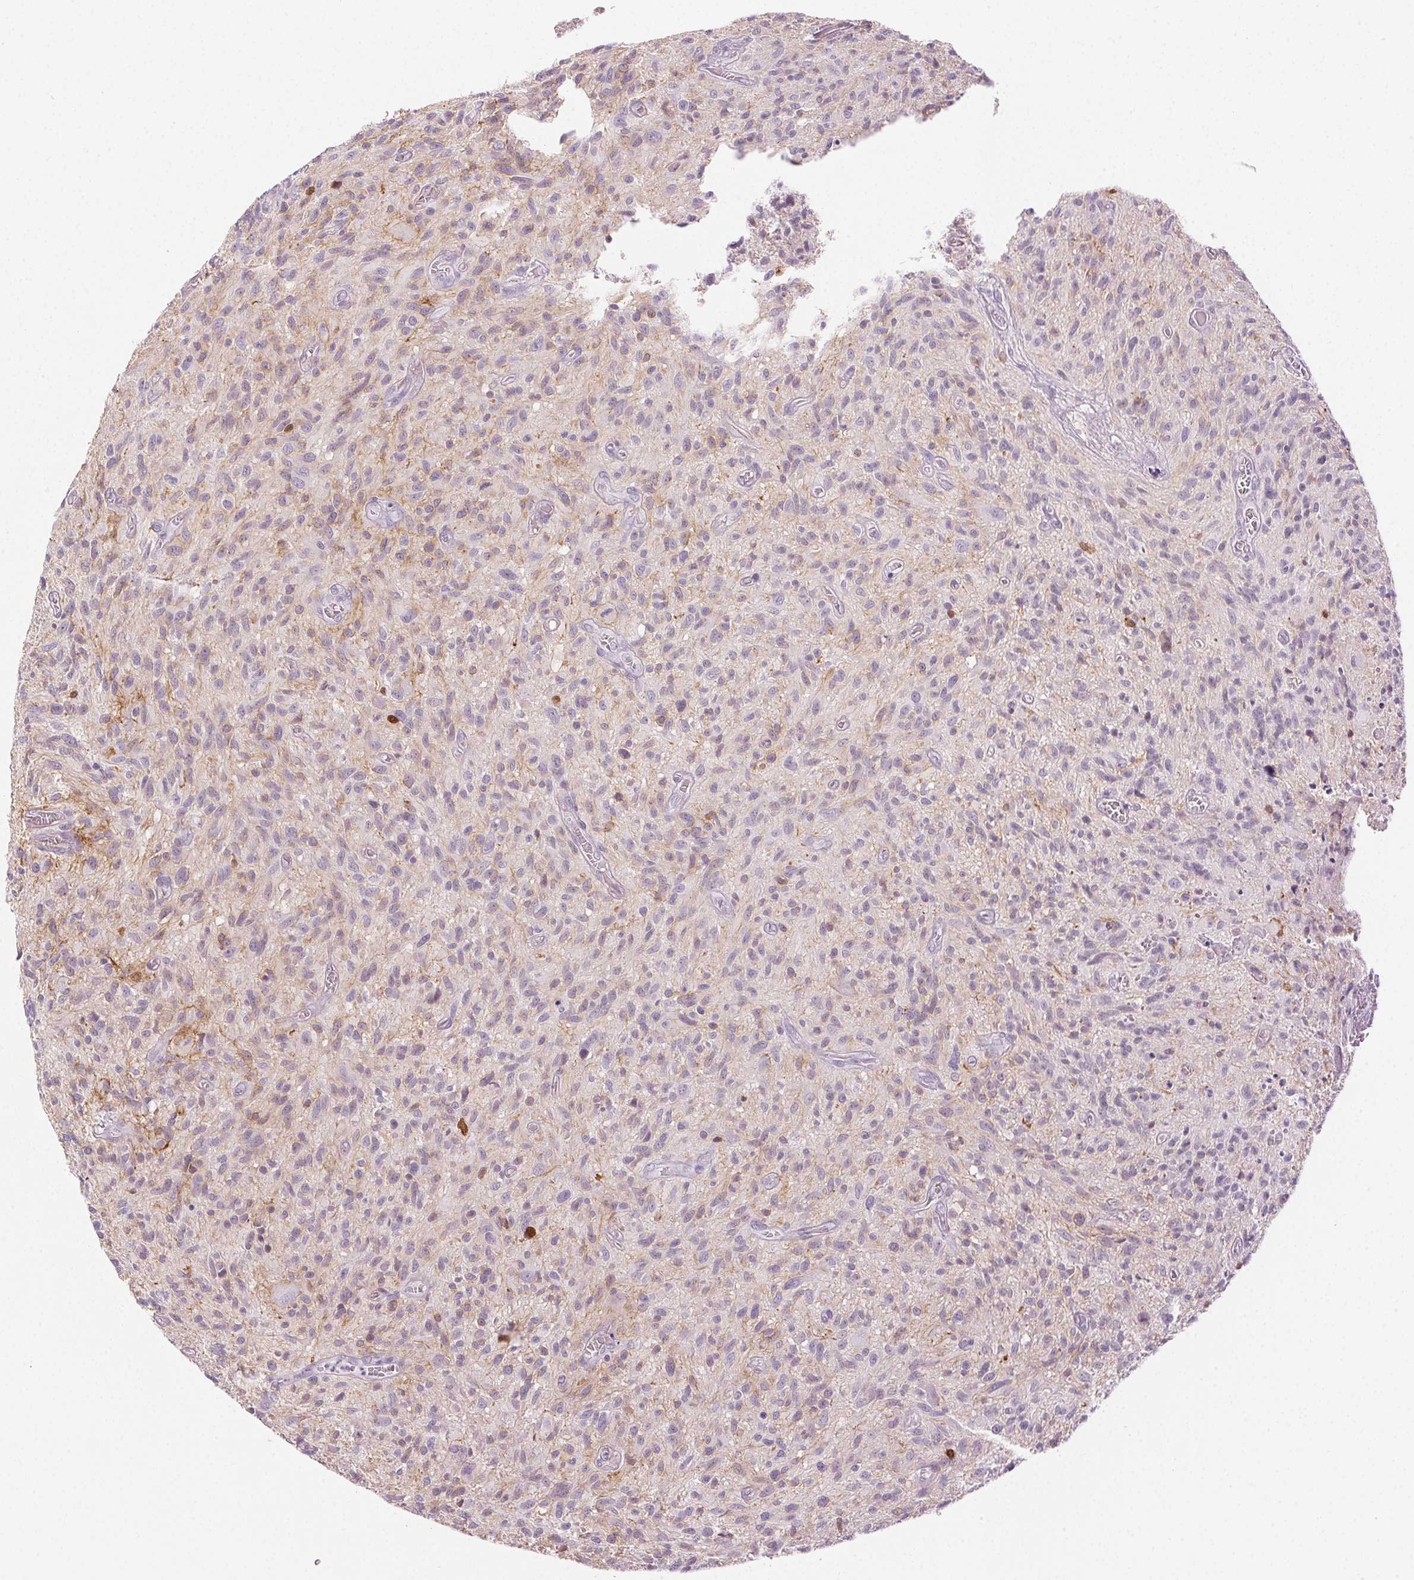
{"staining": {"intensity": "negative", "quantity": "none", "location": "none"}, "tissue": "glioma", "cell_type": "Tumor cells", "image_type": "cancer", "snomed": [{"axis": "morphology", "description": "Glioma, malignant, High grade"}, {"axis": "topography", "description": "Brain"}], "caption": "DAB (3,3'-diaminobenzidine) immunohistochemical staining of human glioma demonstrates no significant expression in tumor cells.", "gene": "AIF1L", "patient": {"sex": "male", "age": 75}}